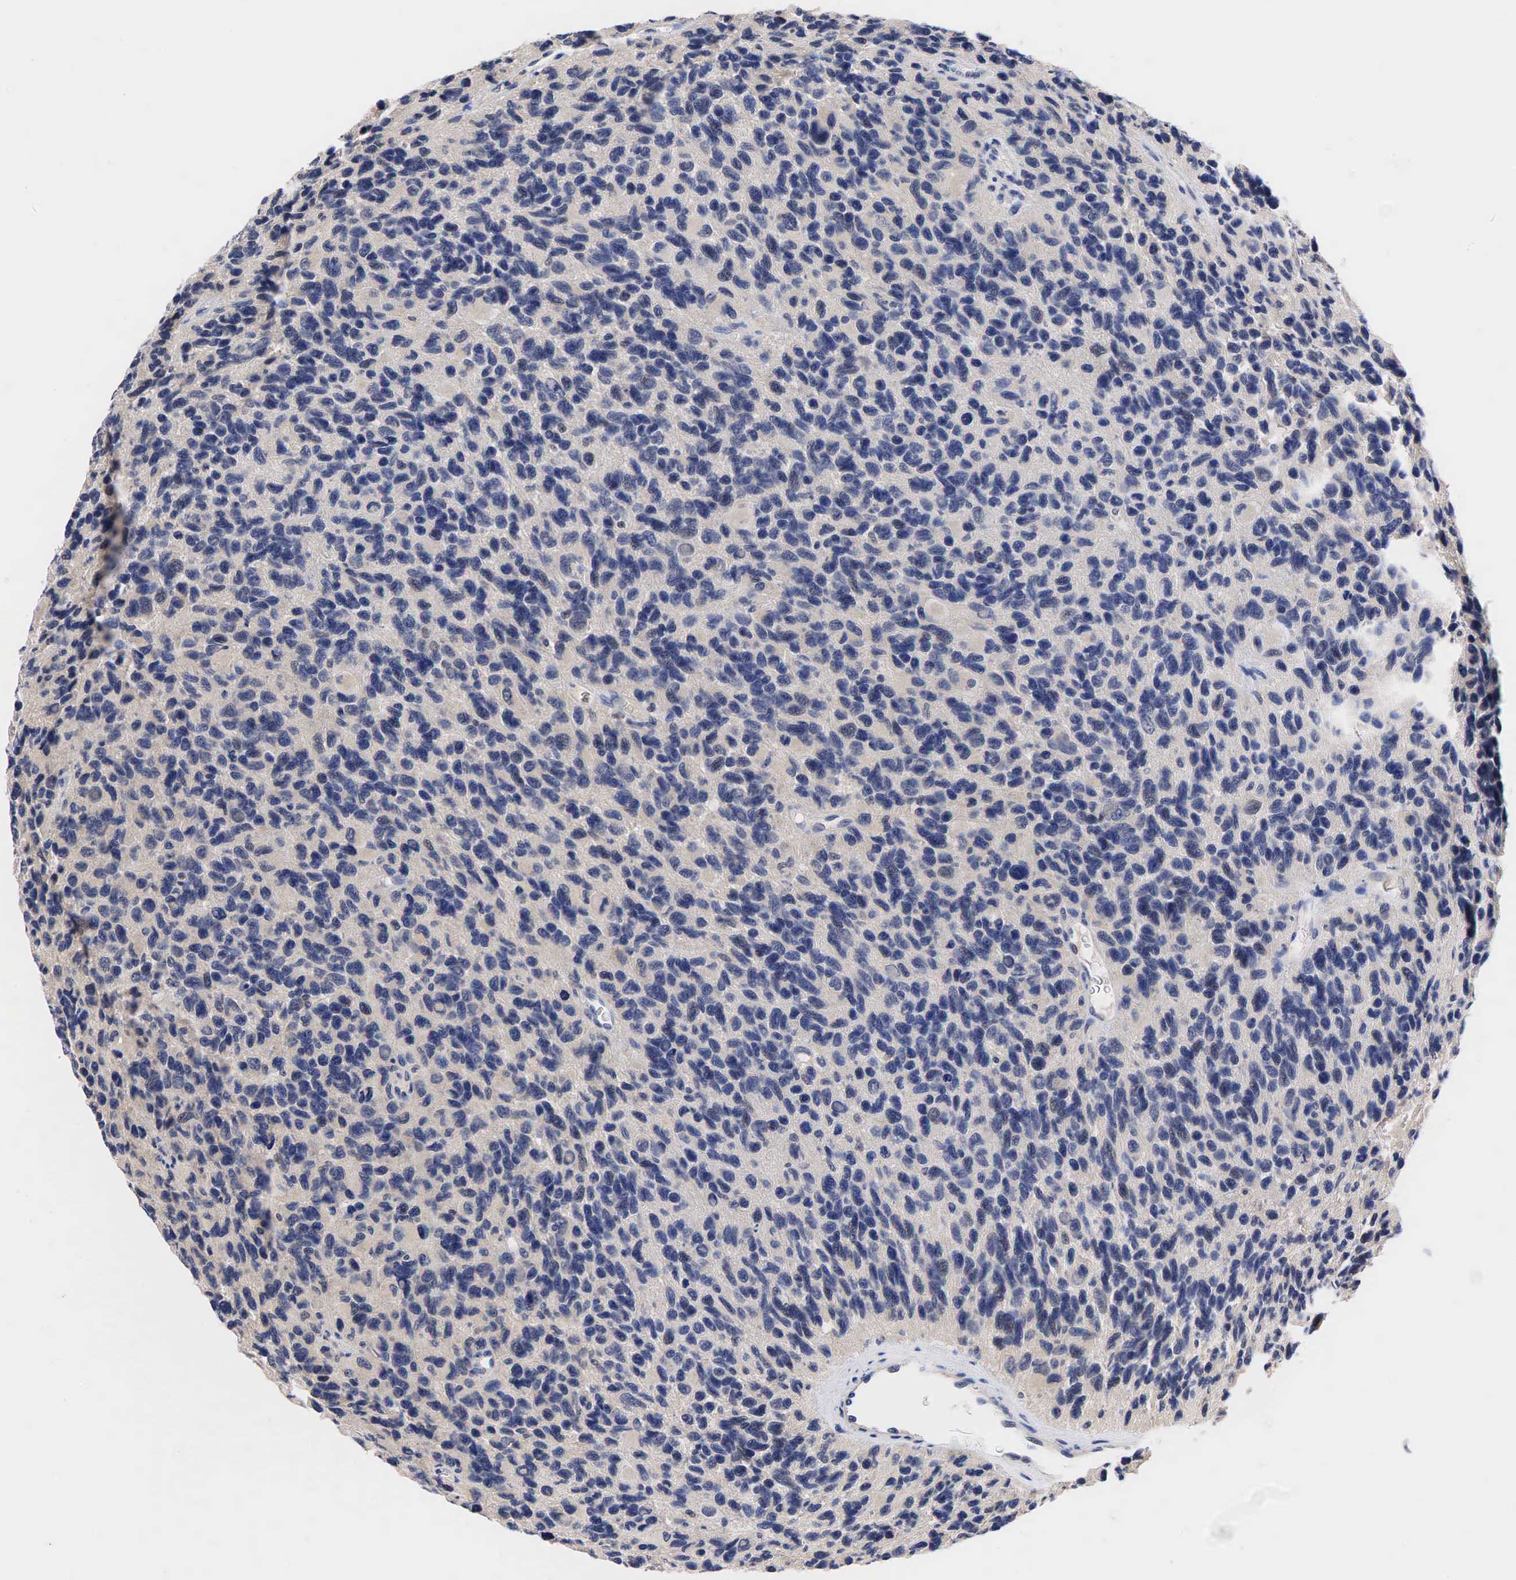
{"staining": {"intensity": "negative", "quantity": "none", "location": "none"}, "tissue": "glioma", "cell_type": "Tumor cells", "image_type": "cancer", "snomed": [{"axis": "morphology", "description": "Glioma, malignant, High grade"}, {"axis": "topography", "description": "Brain"}], "caption": "Photomicrograph shows no significant protein expression in tumor cells of high-grade glioma (malignant).", "gene": "CCND1", "patient": {"sex": "male", "age": 77}}